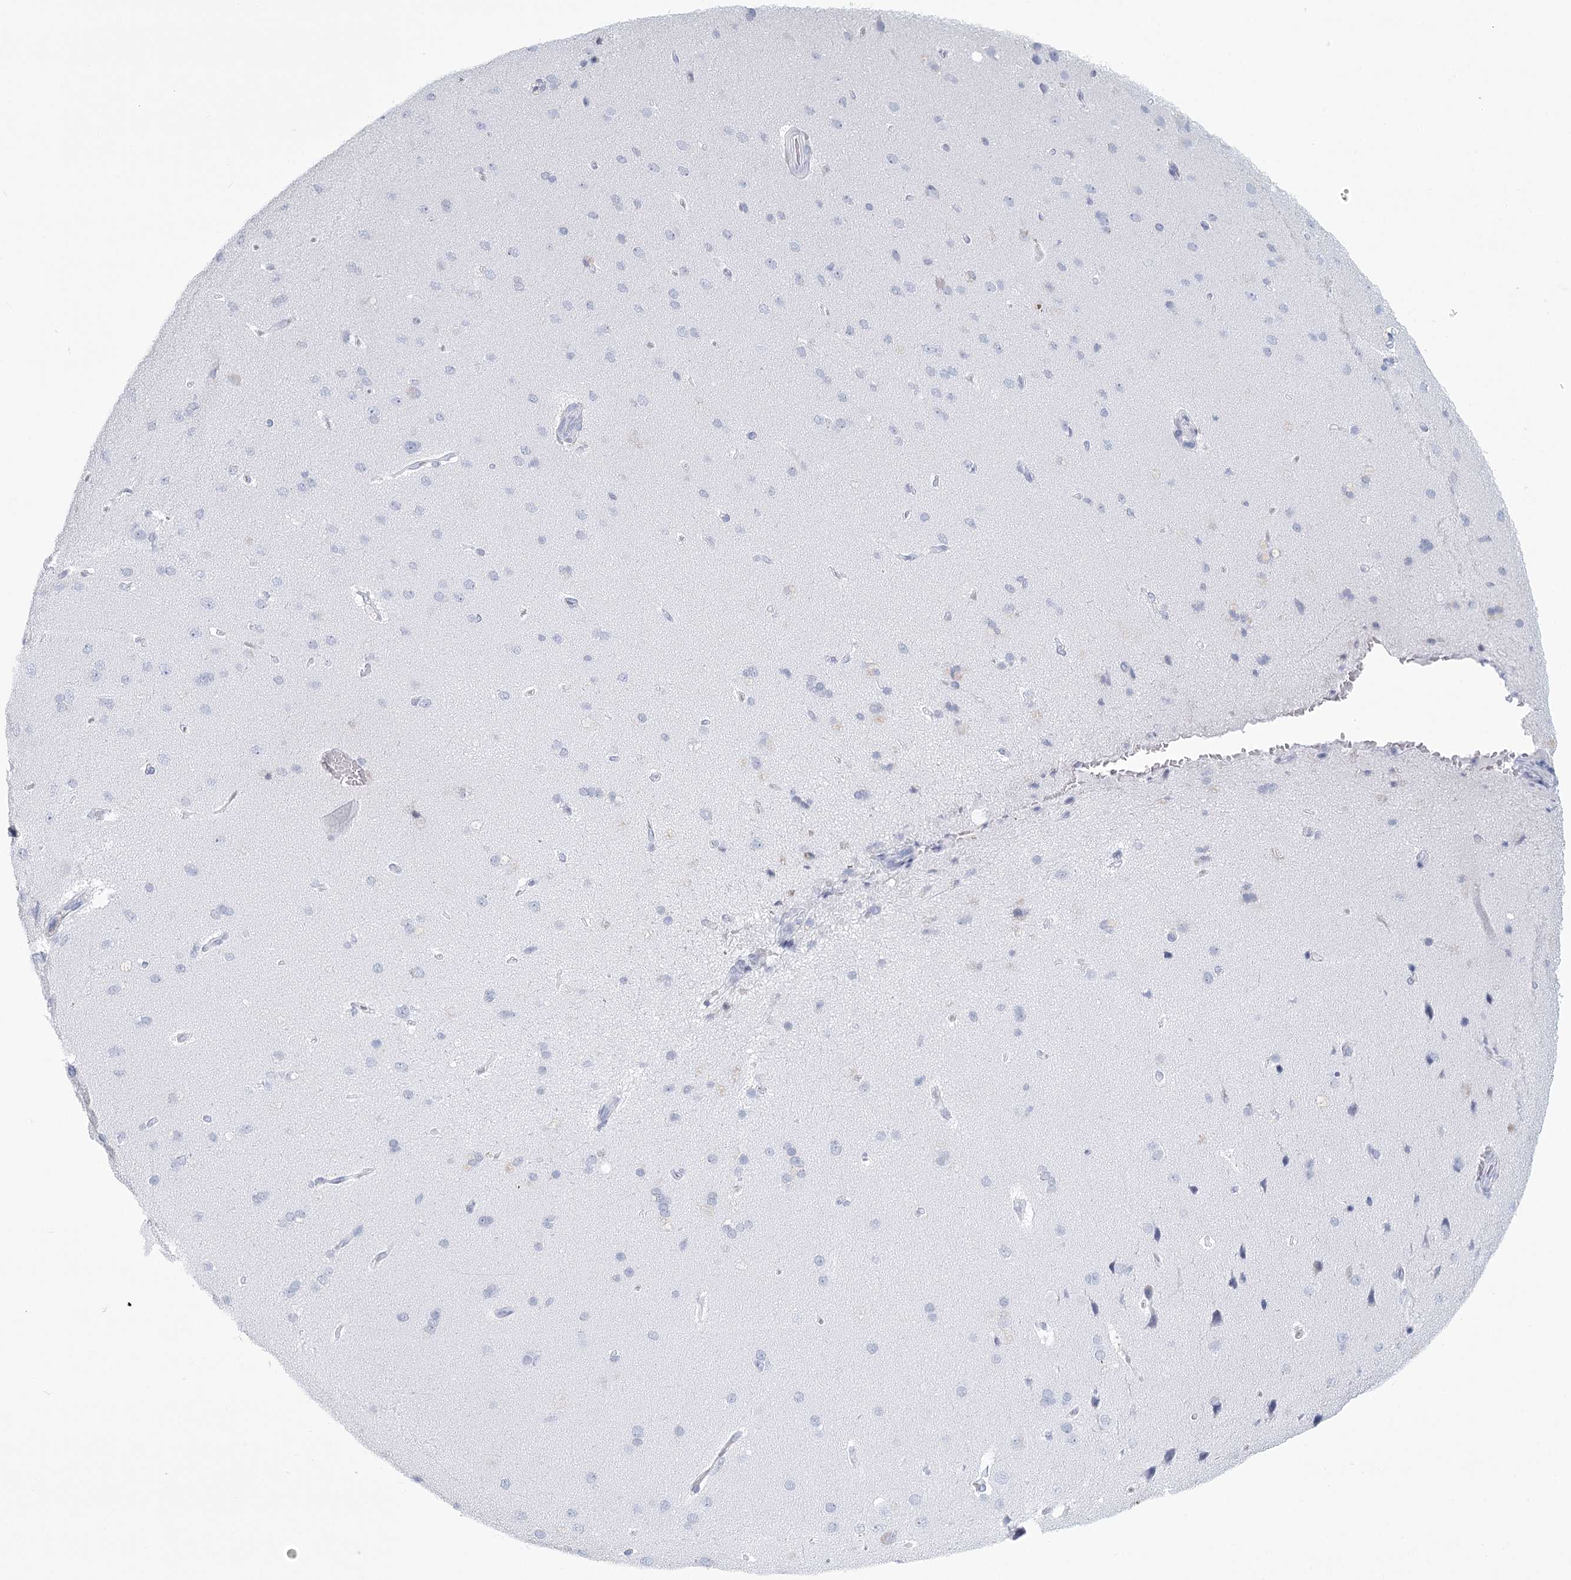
{"staining": {"intensity": "negative", "quantity": "none", "location": "none"}, "tissue": "cerebral cortex", "cell_type": "Endothelial cells", "image_type": "normal", "snomed": [{"axis": "morphology", "description": "Normal tissue, NOS"}, {"axis": "topography", "description": "Cerebral cortex"}], "caption": "Histopathology image shows no significant protein expression in endothelial cells of normal cerebral cortex. The staining was performed using DAB to visualize the protein expression in brown, while the nuclei were stained in blue with hematoxylin (Magnification: 20x).", "gene": "WNT8B", "patient": {"sex": "male", "age": 62}}